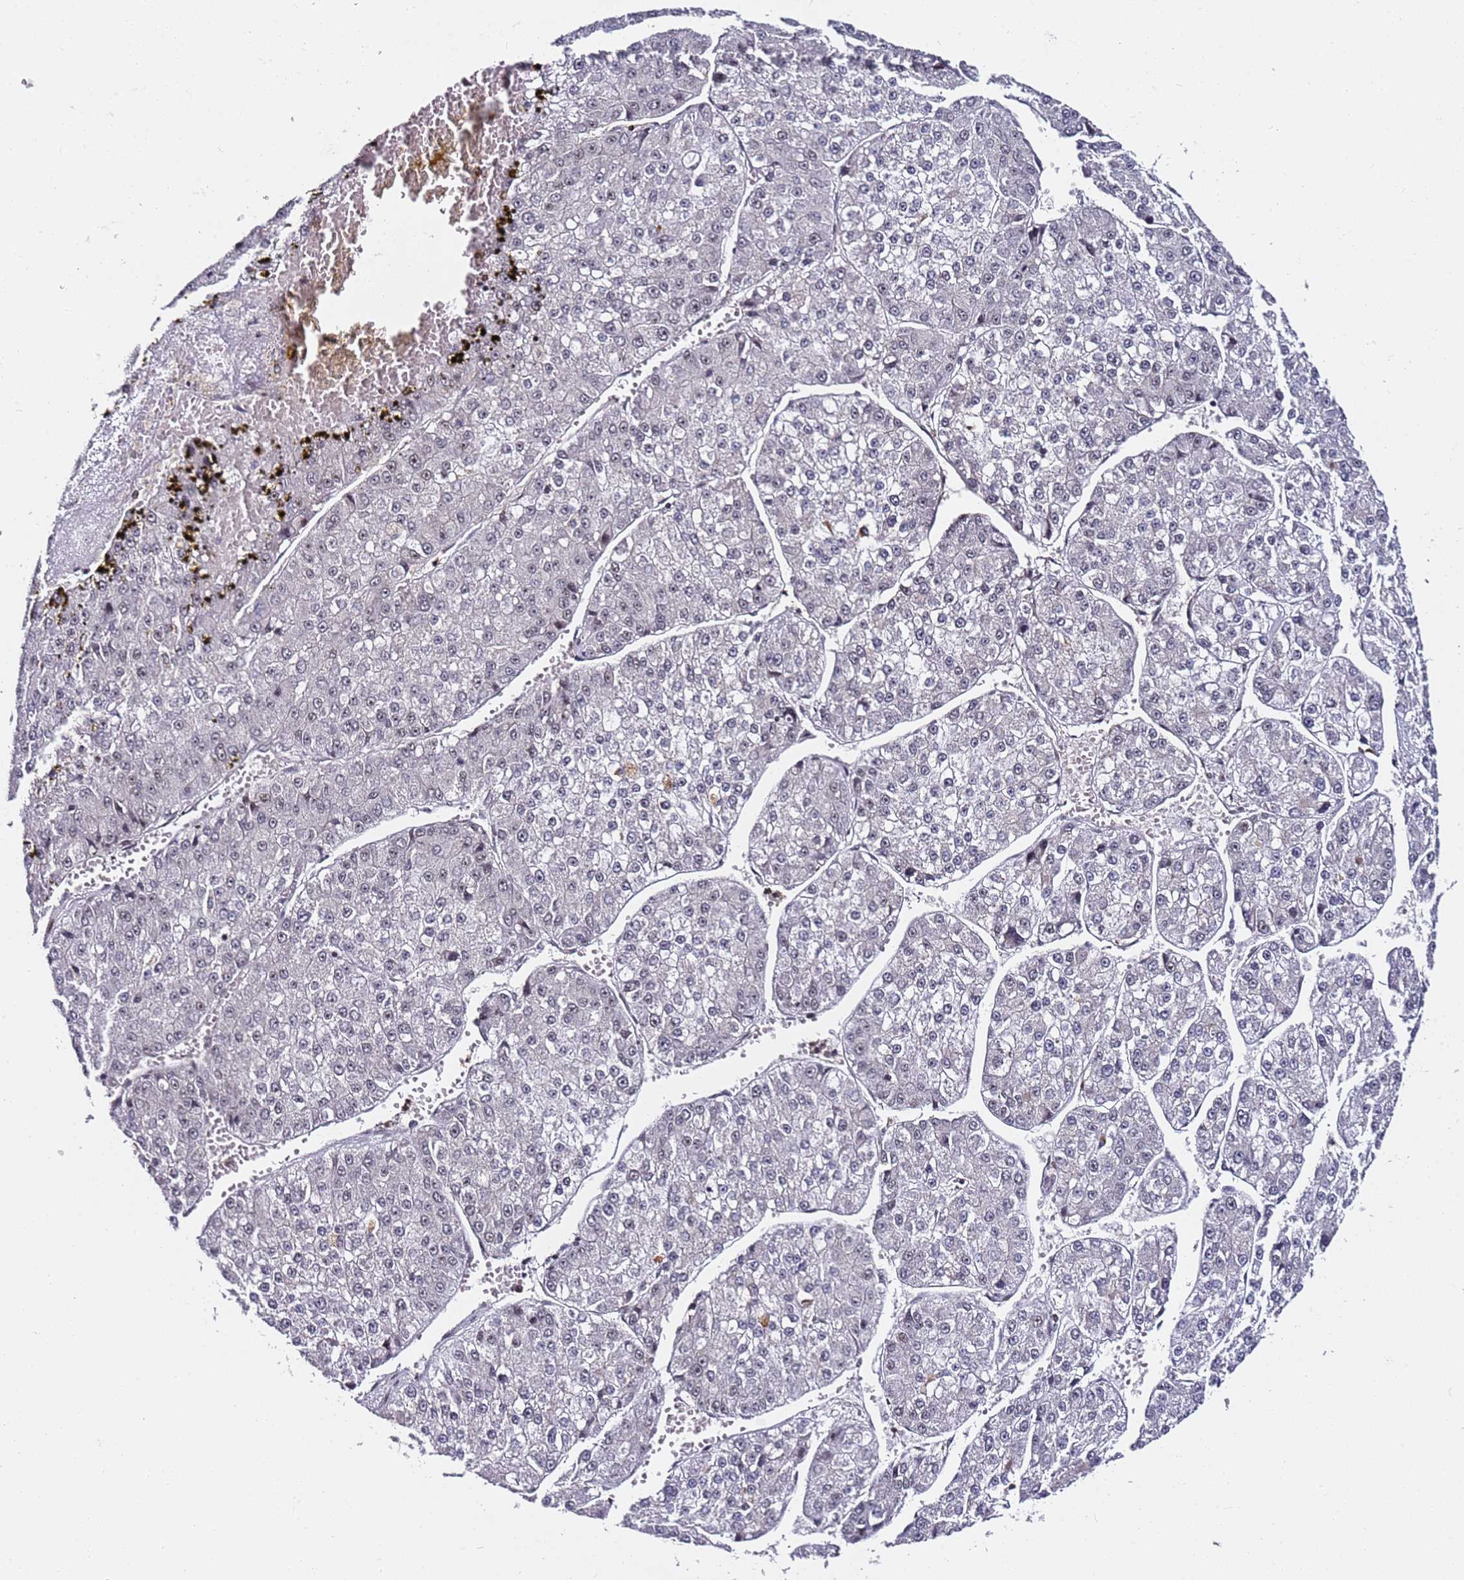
{"staining": {"intensity": "negative", "quantity": "none", "location": "none"}, "tissue": "liver cancer", "cell_type": "Tumor cells", "image_type": "cancer", "snomed": [{"axis": "morphology", "description": "Carcinoma, Hepatocellular, NOS"}, {"axis": "topography", "description": "Liver"}], "caption": "IHC of liver cancer shows no positivity in tumor cells. (DAB IHC with hematoxylin counter stain).", "gene": "FCF1", "patient": {"sex": "female", "age": 73}}